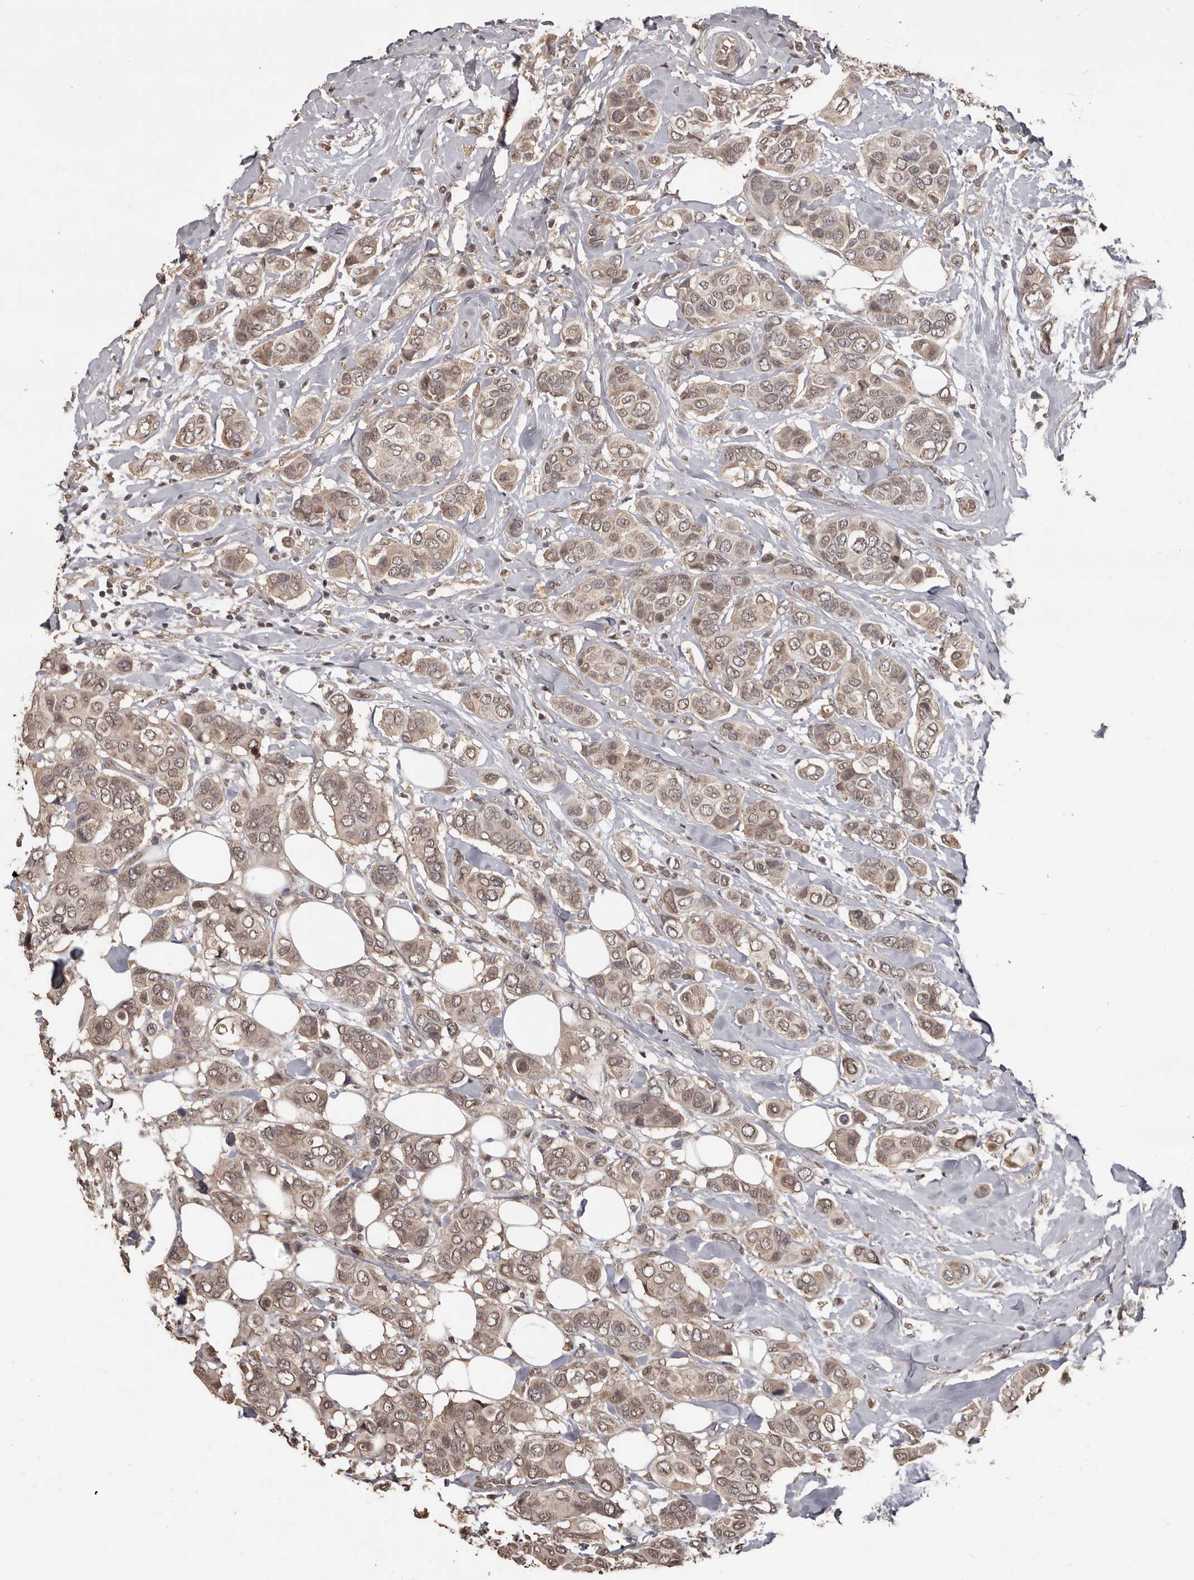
{"staining": {"intensity": "moderate", "quantity": ">75%", "location": "cytoplasmic/membranous,nuclear"}, "tissue": "breast cancer", "cell_type": "Tumor cells", "image_type": "cancer", "snomed": [{"axis": "morphology", "description": "Lobular carcinoma"}, {"axis": "topography", "description": "Breast"}], "caption": "Protein staining of breast cancer (lobular carcinoma) tissue reveals moderate cytoplasmic/membranous and nuclear staining in about >75% of tumor cells.", "gene": "ZFP14", "patient": {"sex": "female", "age": 51}}